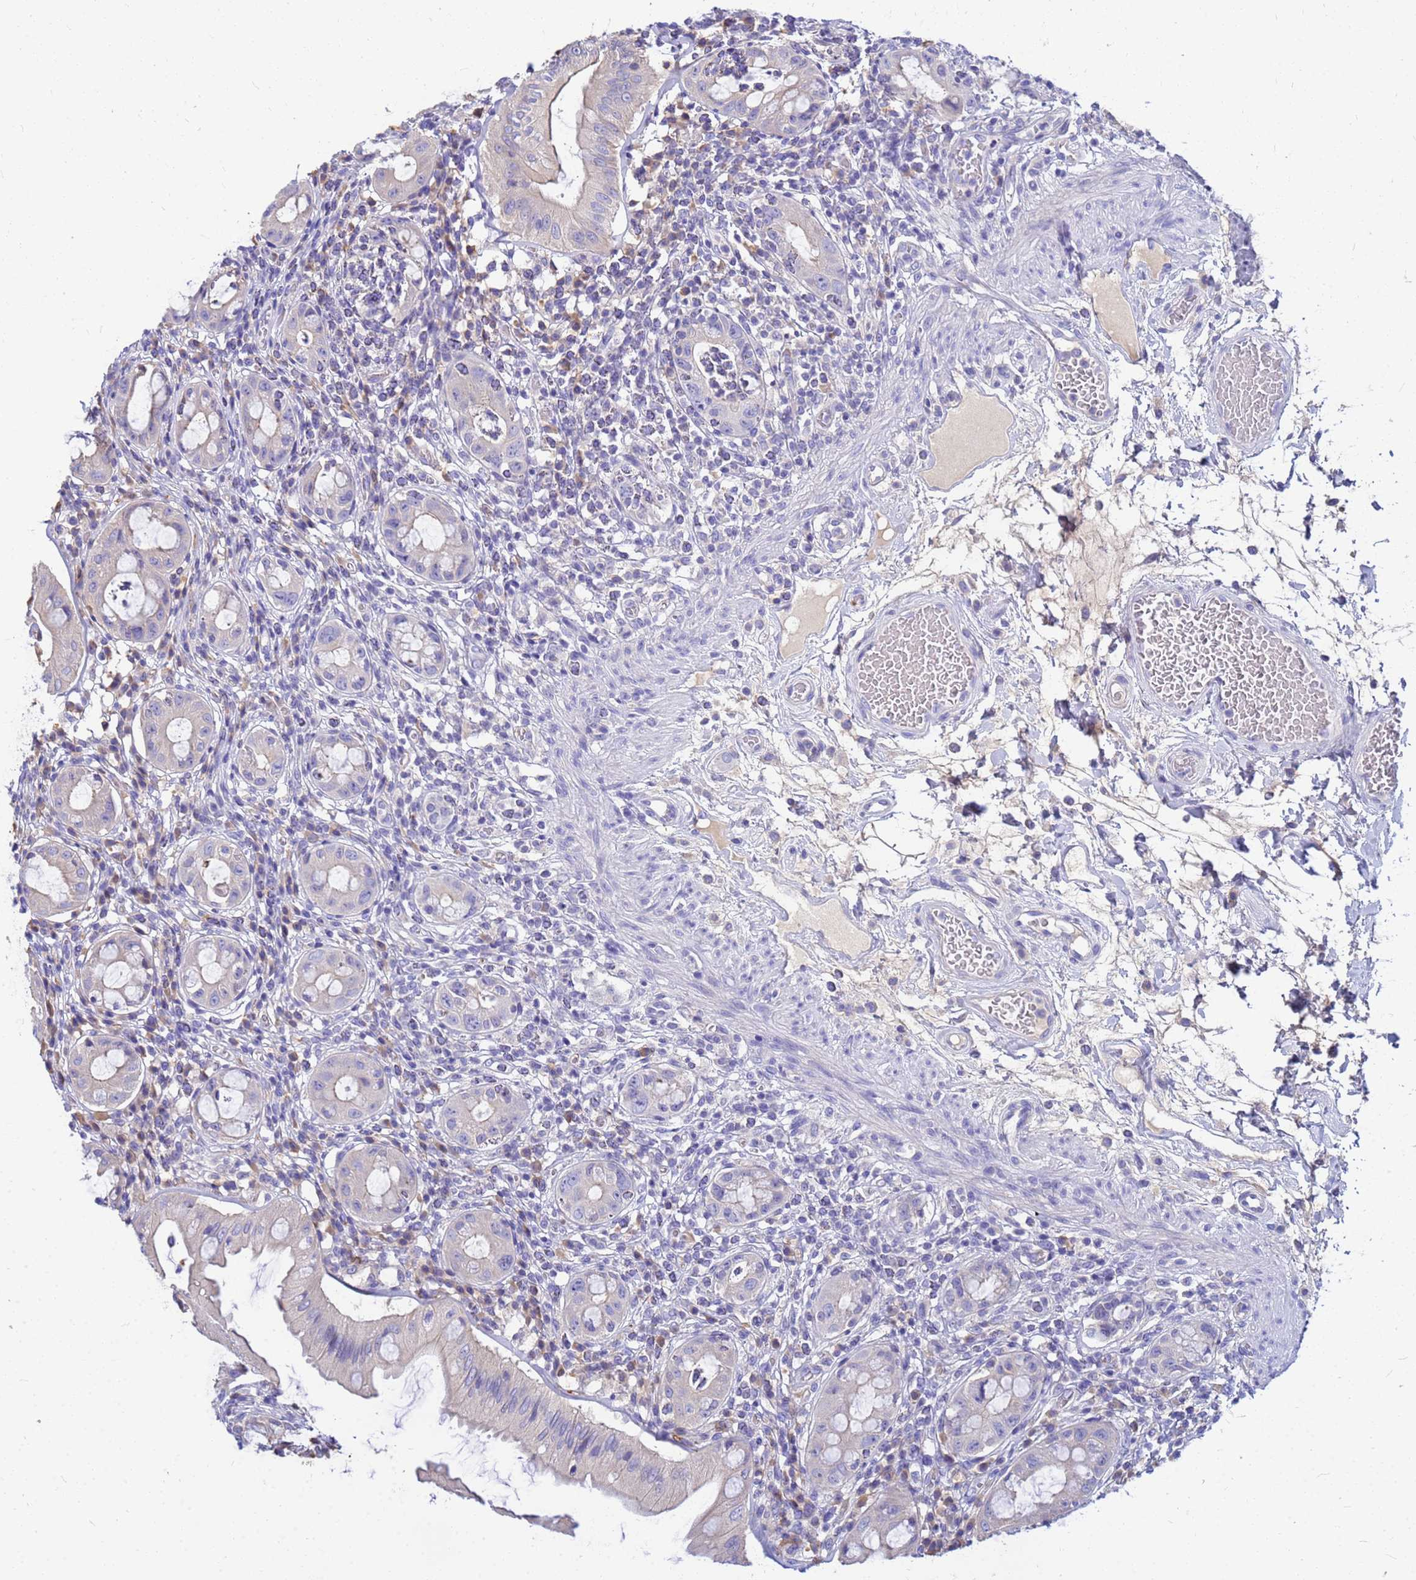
{"staining": {"intensity": "weak", "quantity": "25%-75%", "location": "cytoplasmic/membranous"}, "tissue": "rectum", "cell_type": "Glandular cells", "image_type": "normal", "snomed": [{"axis": "morphology", "description": "Normal tissue, NOS"}, {"axis": "topography", "description": "Rectum"}], "caption": "Weak cytoplasmic/membranous protein staining is present in about 25%-75% of glandular cells in rectum.", "gene": "DPRX", "patient": {"sex": "female", "age": 57}}